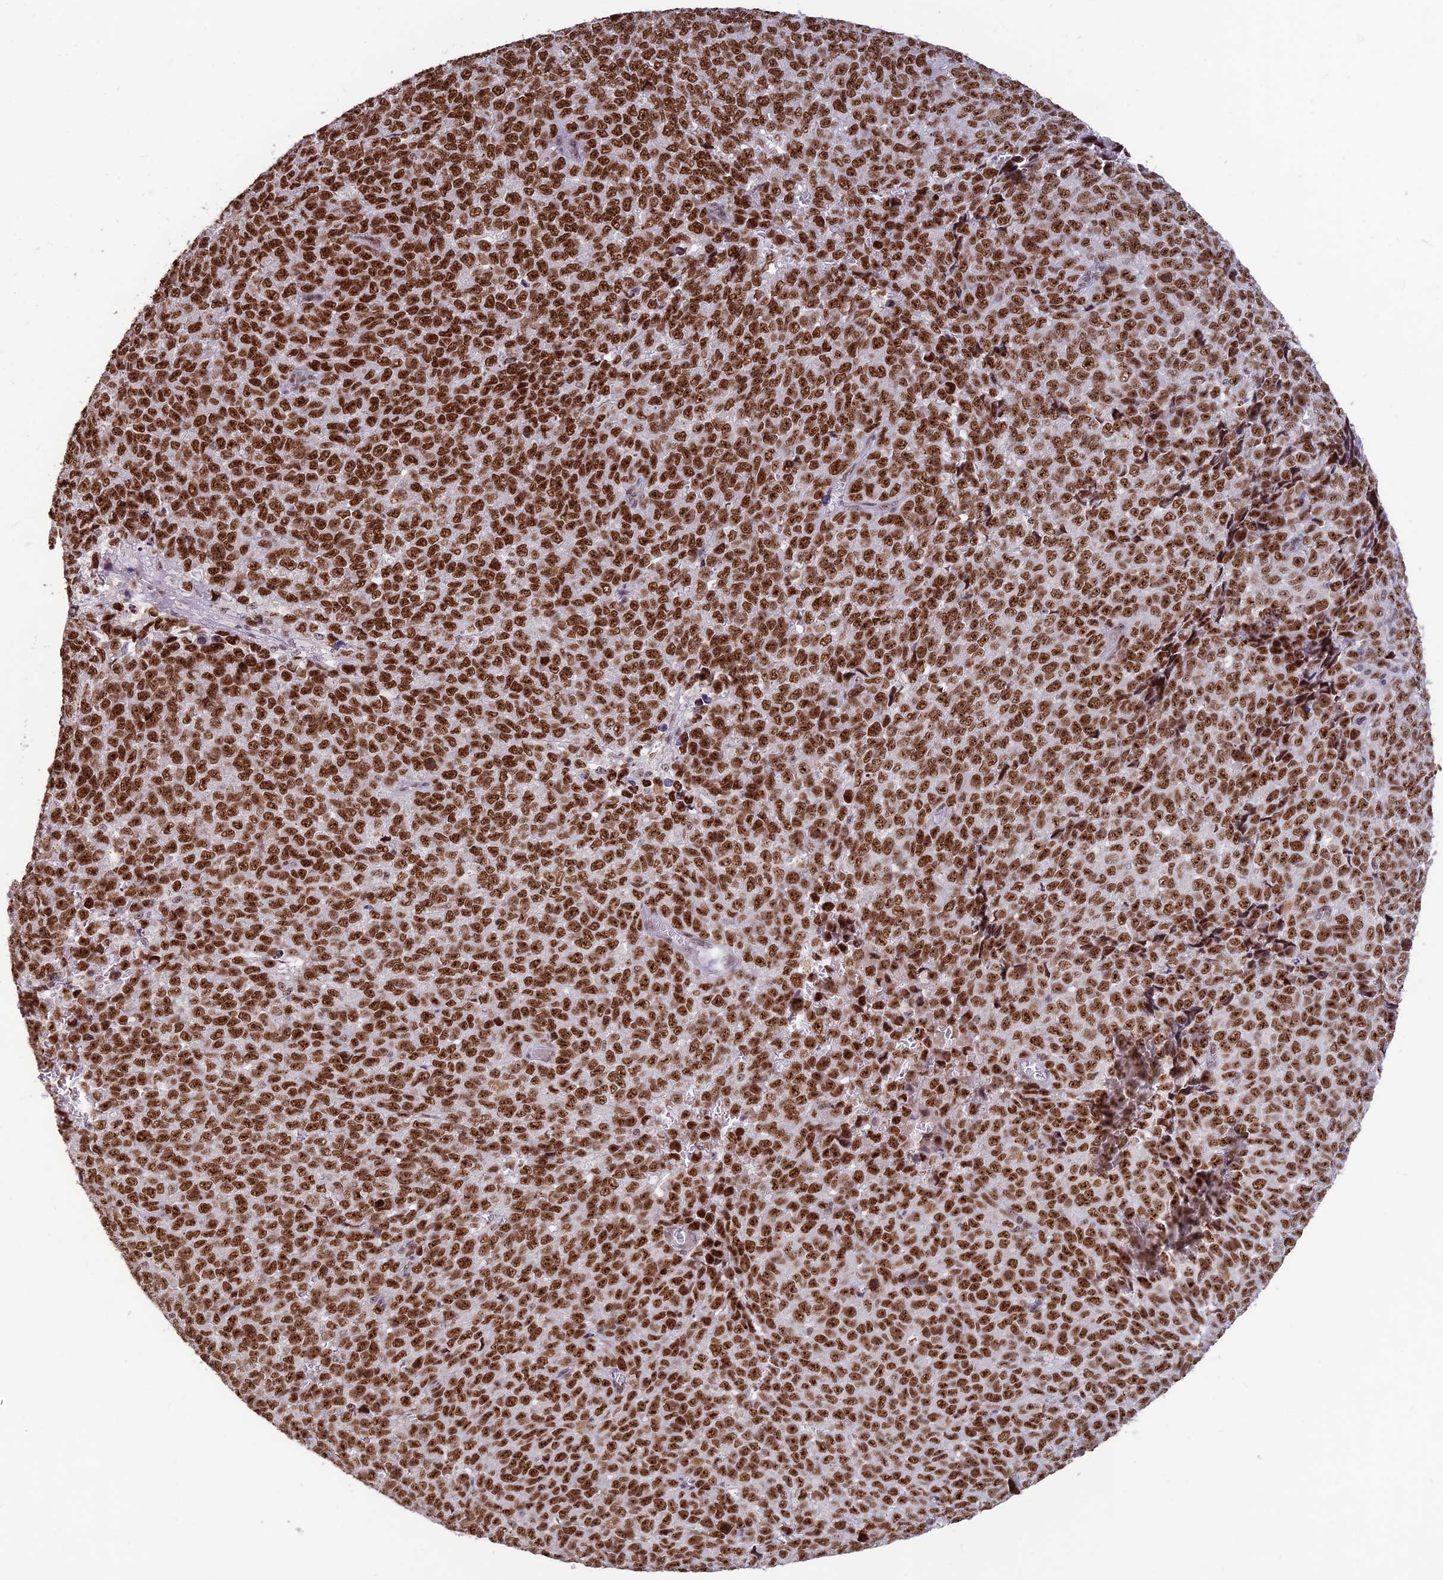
{"staining": {"intensity": "strong", "quantity": ">75%", "location": "nuclear"}, "tissue": "melanoma", "cell_type": "Tumor cells", "image_type": "cancer", "snomed": [{"axis": "morphology", "description": "Malignant melanoma, NOS"}, {"axis": "topography", "description": "Nose, NOS"}], "caption": "The image exhibits a brown stain indicating the presence of a protein in the nuclear of tumor cells in melanoma.", "gene": "POLR1G", "patient": {"sex": "female", "age": 48}}